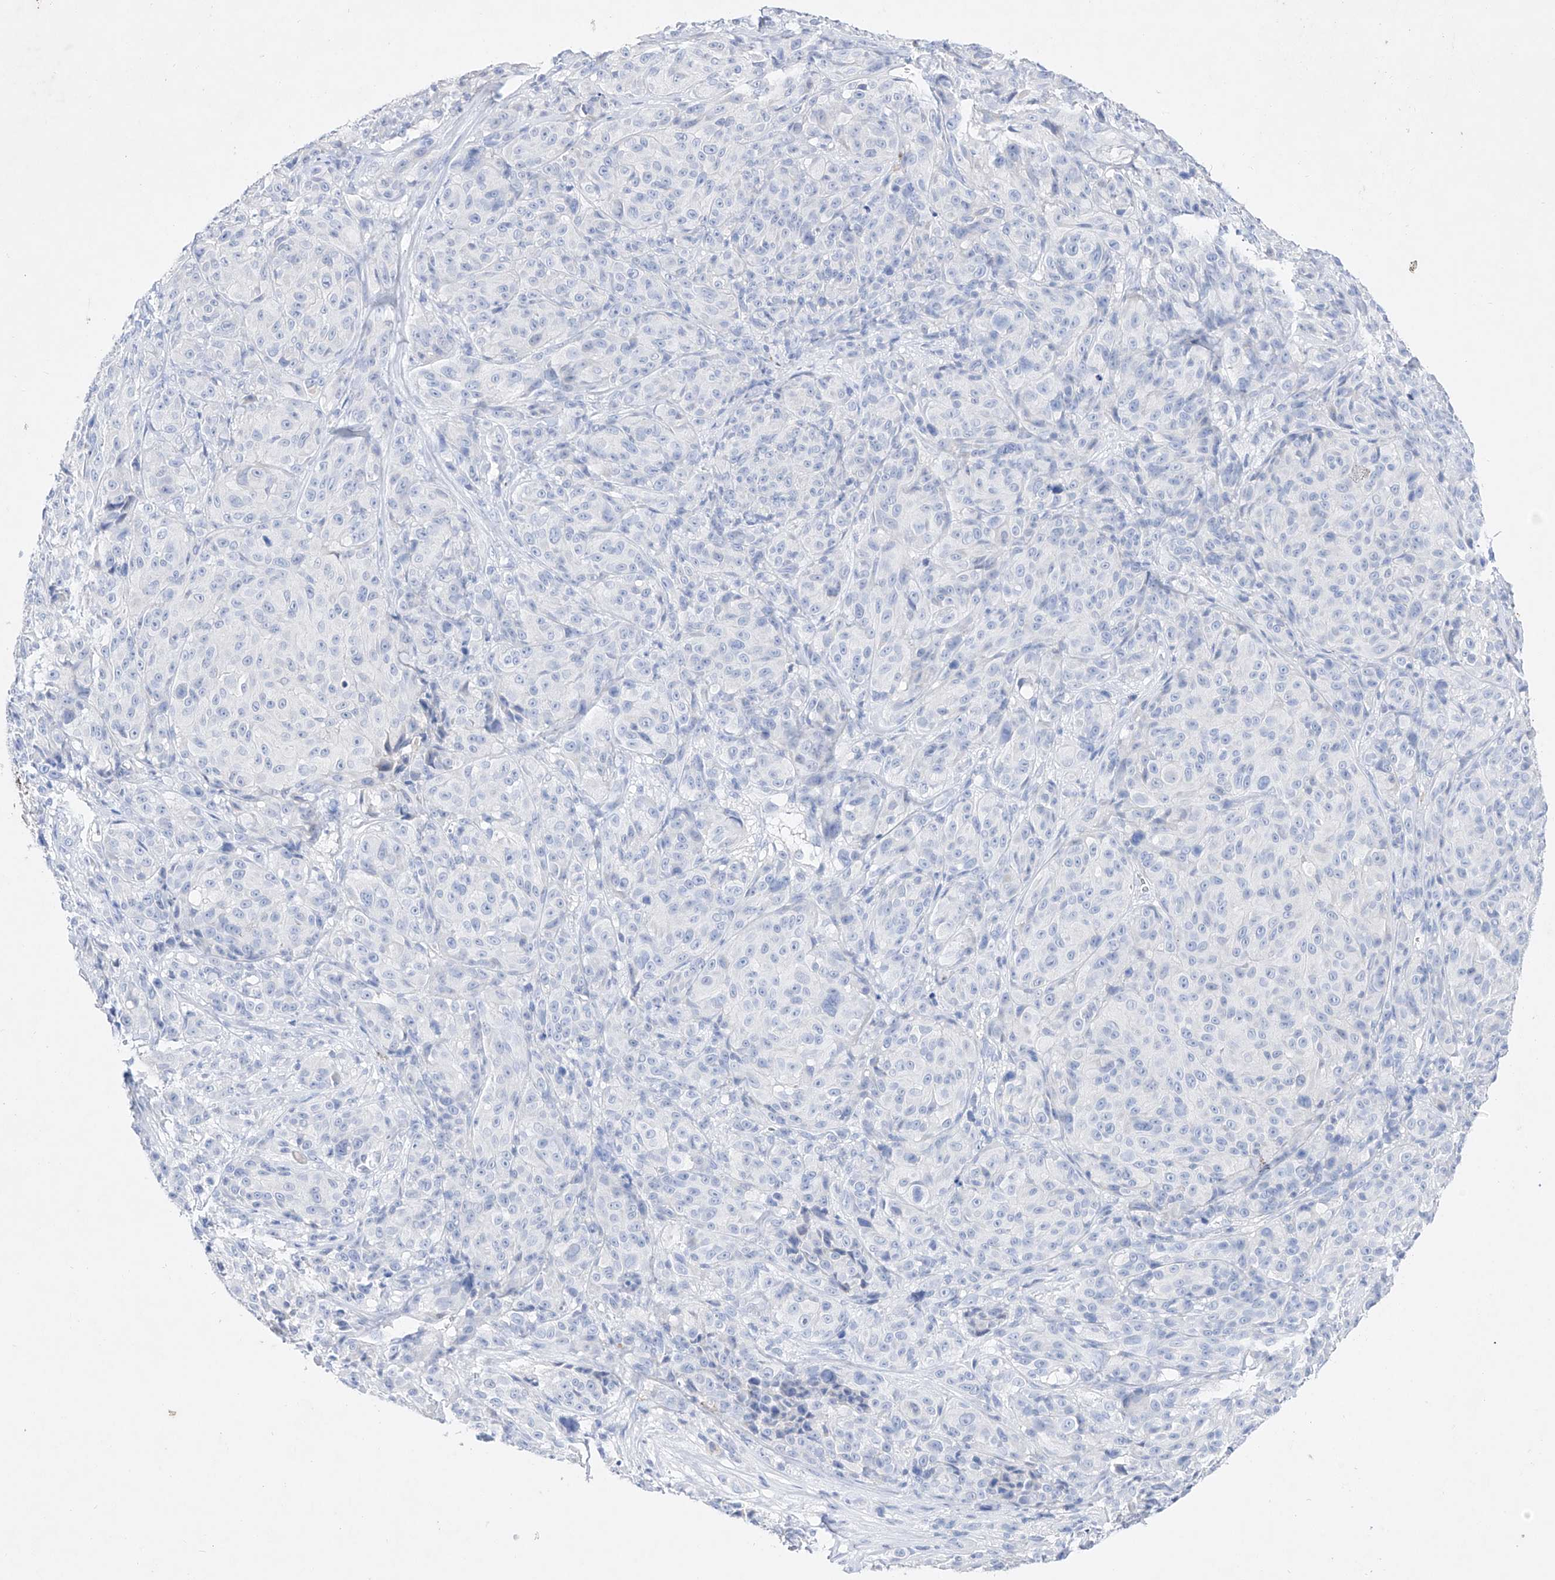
{"staining": {"intensity": "negative", "quantity": "none", "location": "none"}, "tissue": "melanoma", "cell_type": "Tumor cells", "image_type": "cancer", "snomed": [{"axis": "morphology", "description": "Malignant melanoma, NOS"}, {"axis": "topography", "description": "Skin"}], "caption": "There is no significant staining in tumor cells of malignant melanoma.", "gene": "TM7SF2", "patient": {"sex": "male", "age": 73}}